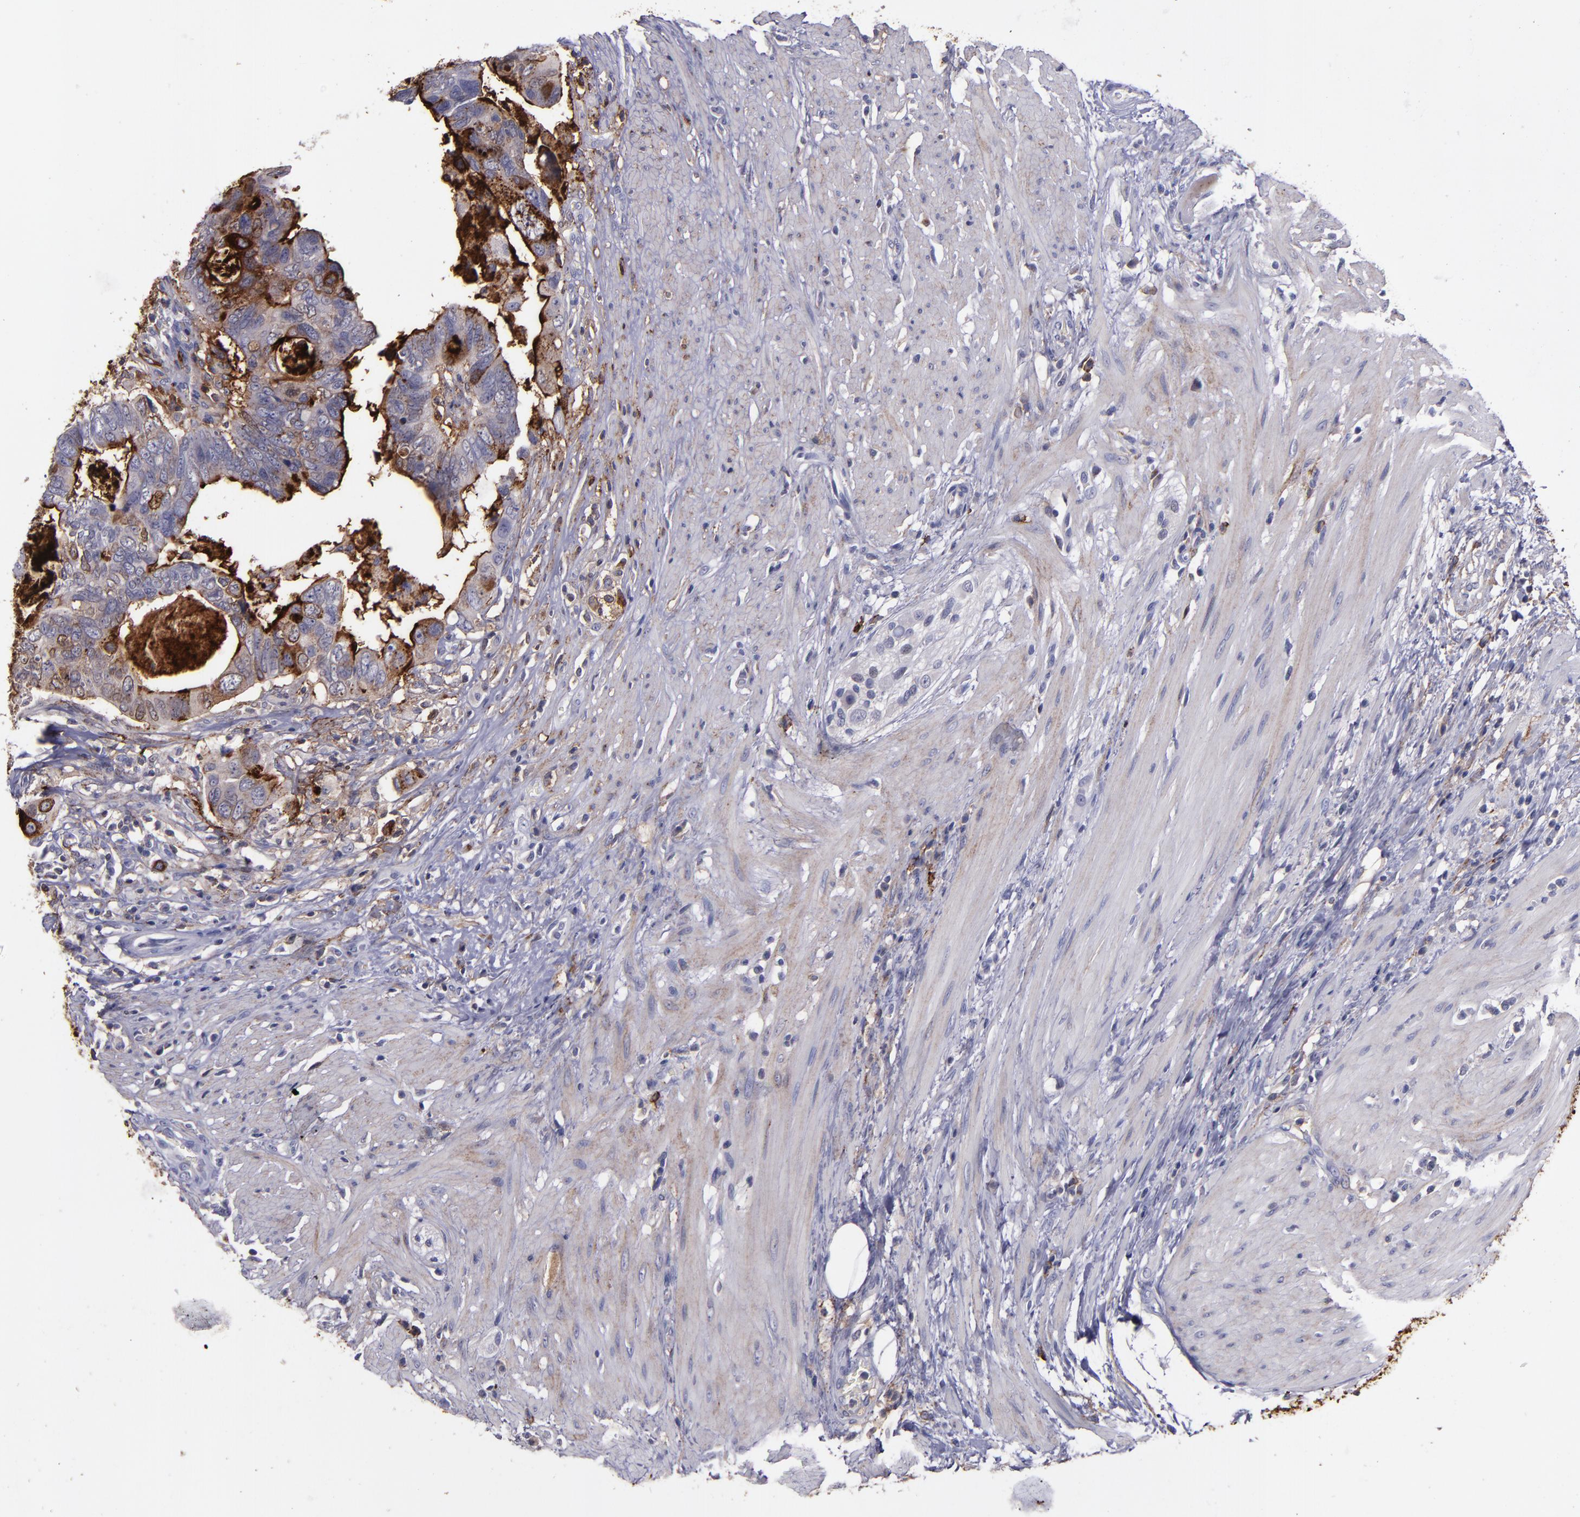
{"staining": {"intensity": "moderate", "quantity": ">75%", "location": "cytoplasmic/membranous"}, "tissue": "colorectal cancer", "cell_type": "Tumor cells", "image_type": "cancer", "snomed": [{"axis": "morphology", "description": "Adenocarcinoma, NOS"}, {"axis": "topography", "description": "Rectum"}], "caption": "DAB immunohistochemical staining of adenocarcinoma (colorectal) displays moderate cytoplasmic/membranous protein staining in about >75% of tumor cells.", "gene": "MFGE8", "patient": {"sex": "male", "age": 53}}